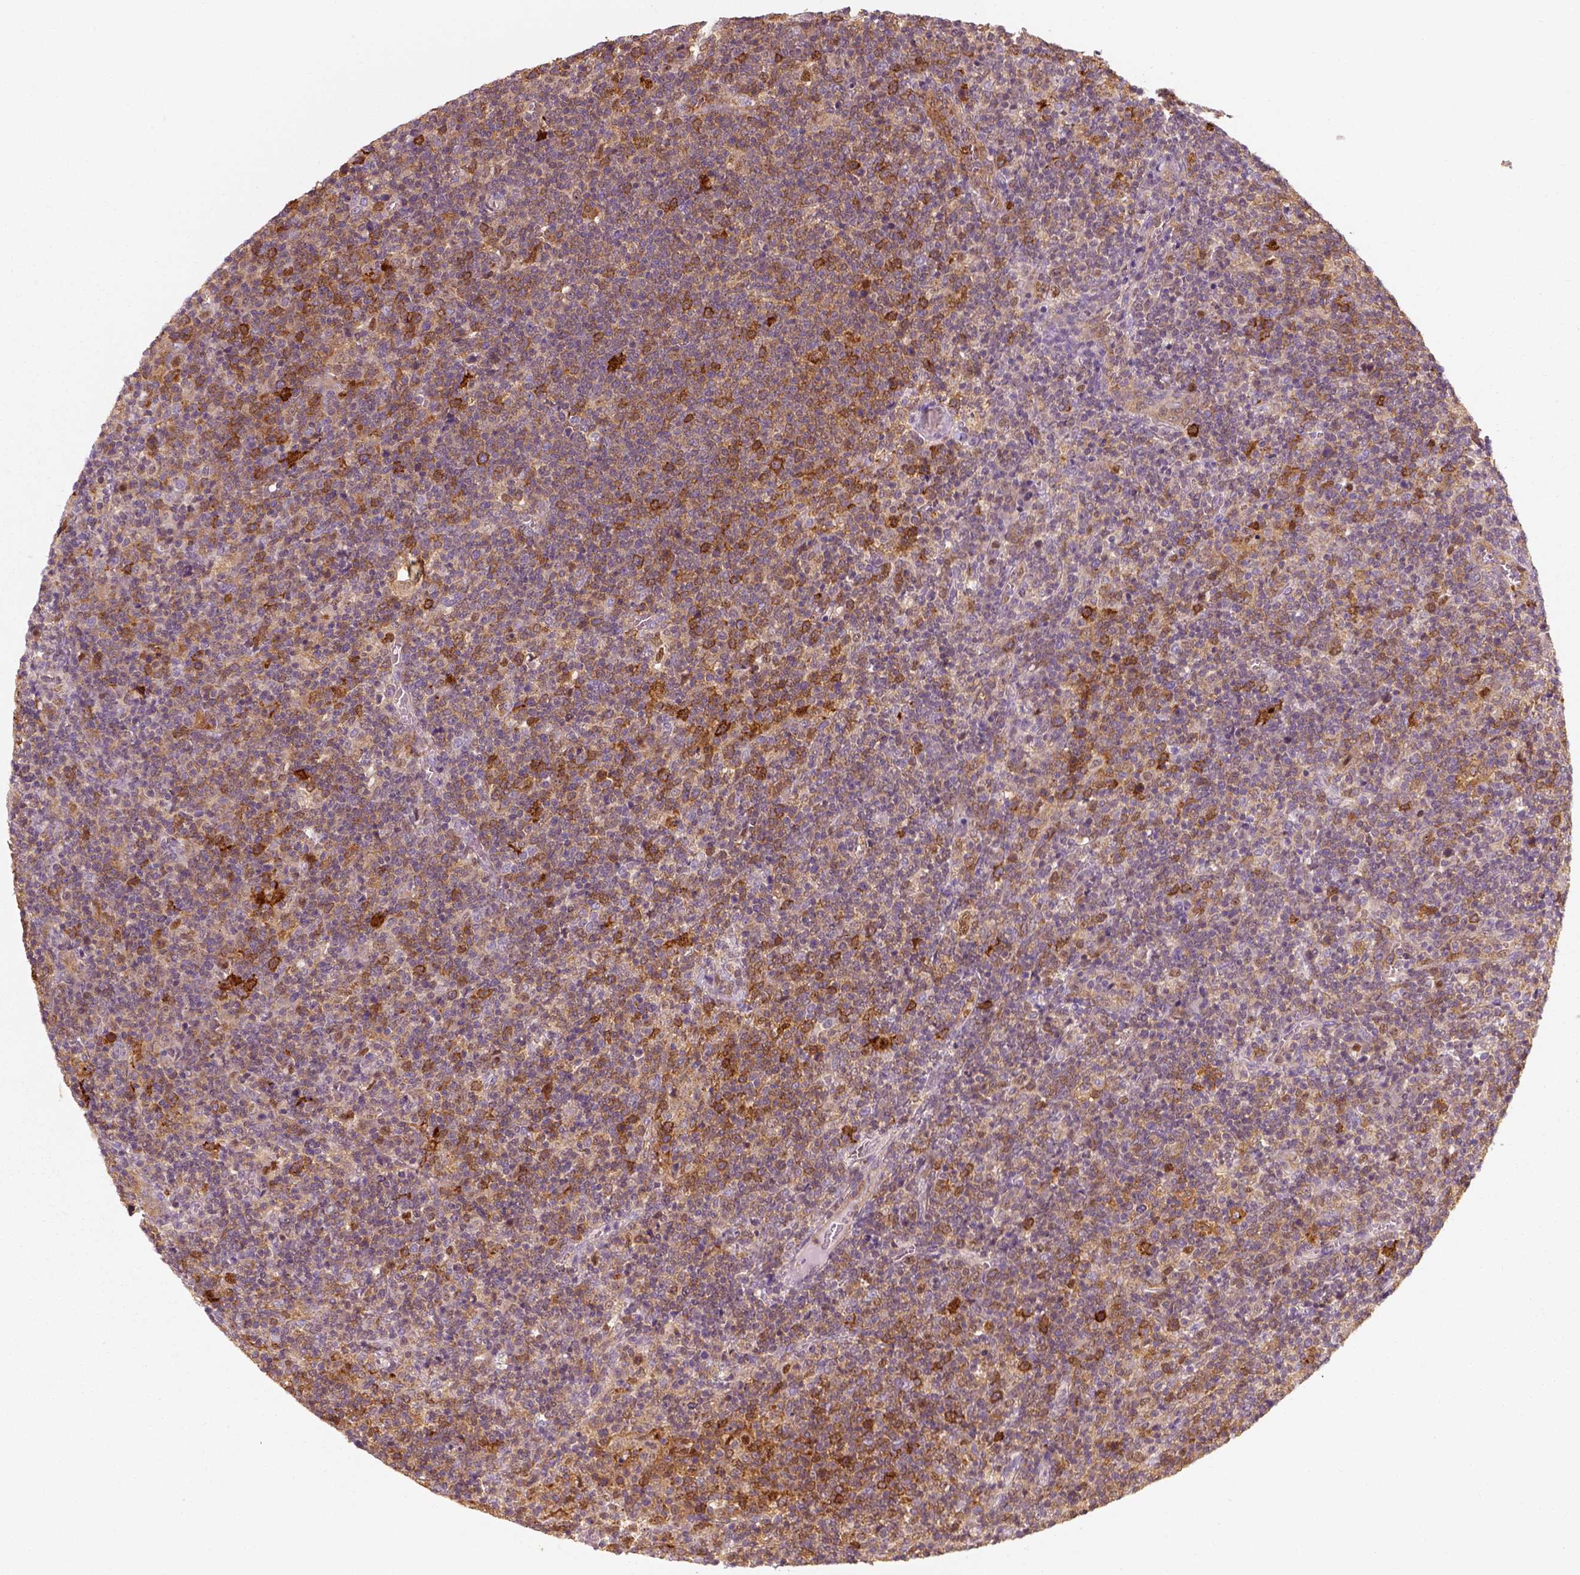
{"staining": {"intensity": "moderate", "quantity": ">75%", "location": "cytoplasmic/membranous"}, "tissue": "lymphoma", "cell_type": "Tumor cells", "image_type": "cancer", "snomed": [{"axis": "morphology", "description": "Malignant lymphoma, non-Hodgkin's type, High grade"}, {"axis": "topography", "description": "Lymph node"}], "caption": "IHC photomicrograph of lymphoma stained for a protein (brown), which reveals medium levels of moderate cytoplasmic/membranous expression in approximately >75% of tumor cells.", "gene": "SQSTM1", "patient": {"sex": "male", "age": 61}}